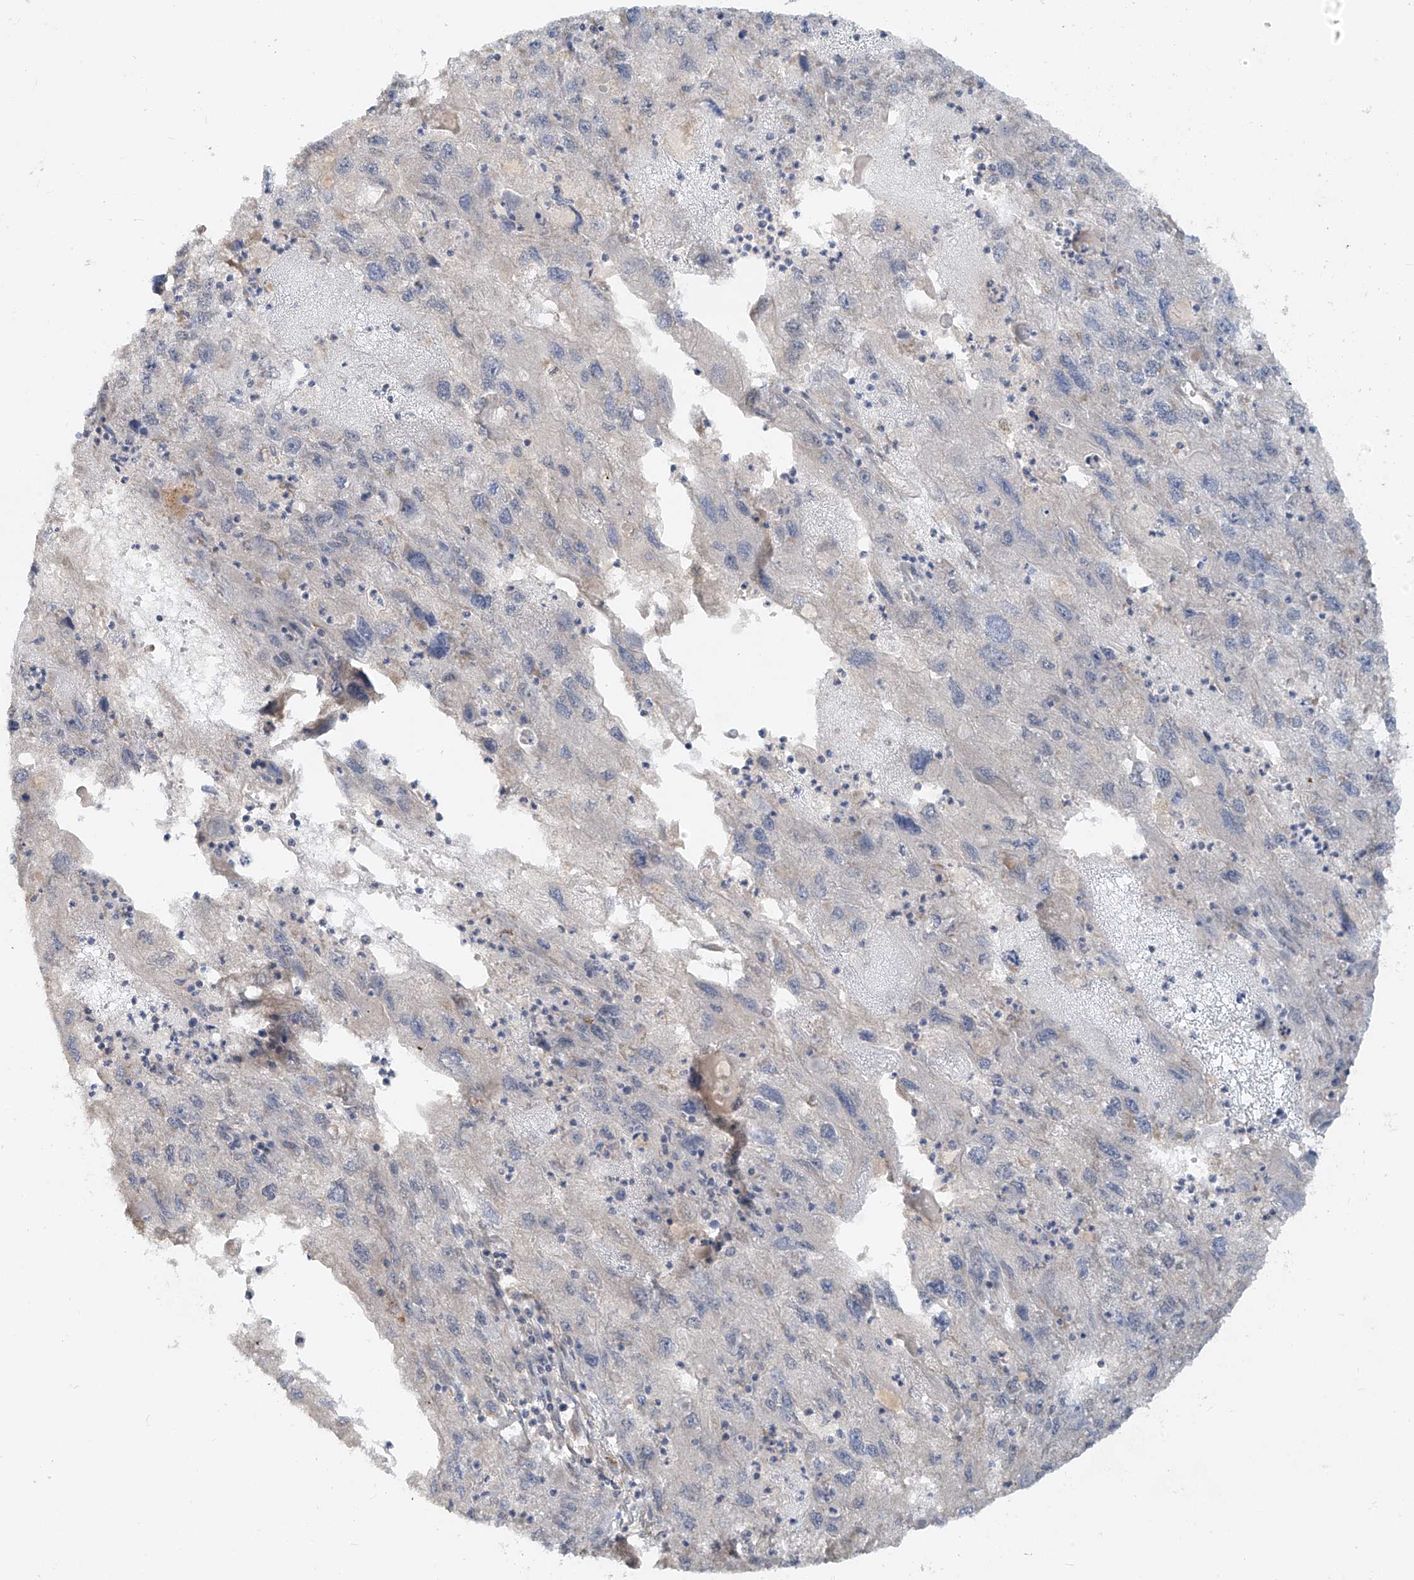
{"staining": {"intensity": "negative", "quantity": "none", "location": "none"}, "tissue": "endometrial cancer", "cell_type": "Tumor cells", "image_type": "cancer", "snomed": [{"axis": "morphology", "description": "Adenocarcinoma, NOS"}, {"axis": "topography", "description": "Endometrium"}], "caption": "The image shows no staining of tumor cells in endometrial cancer.", "gene": "ABCD1", "patient": {"sex": "female", "age": 49}}